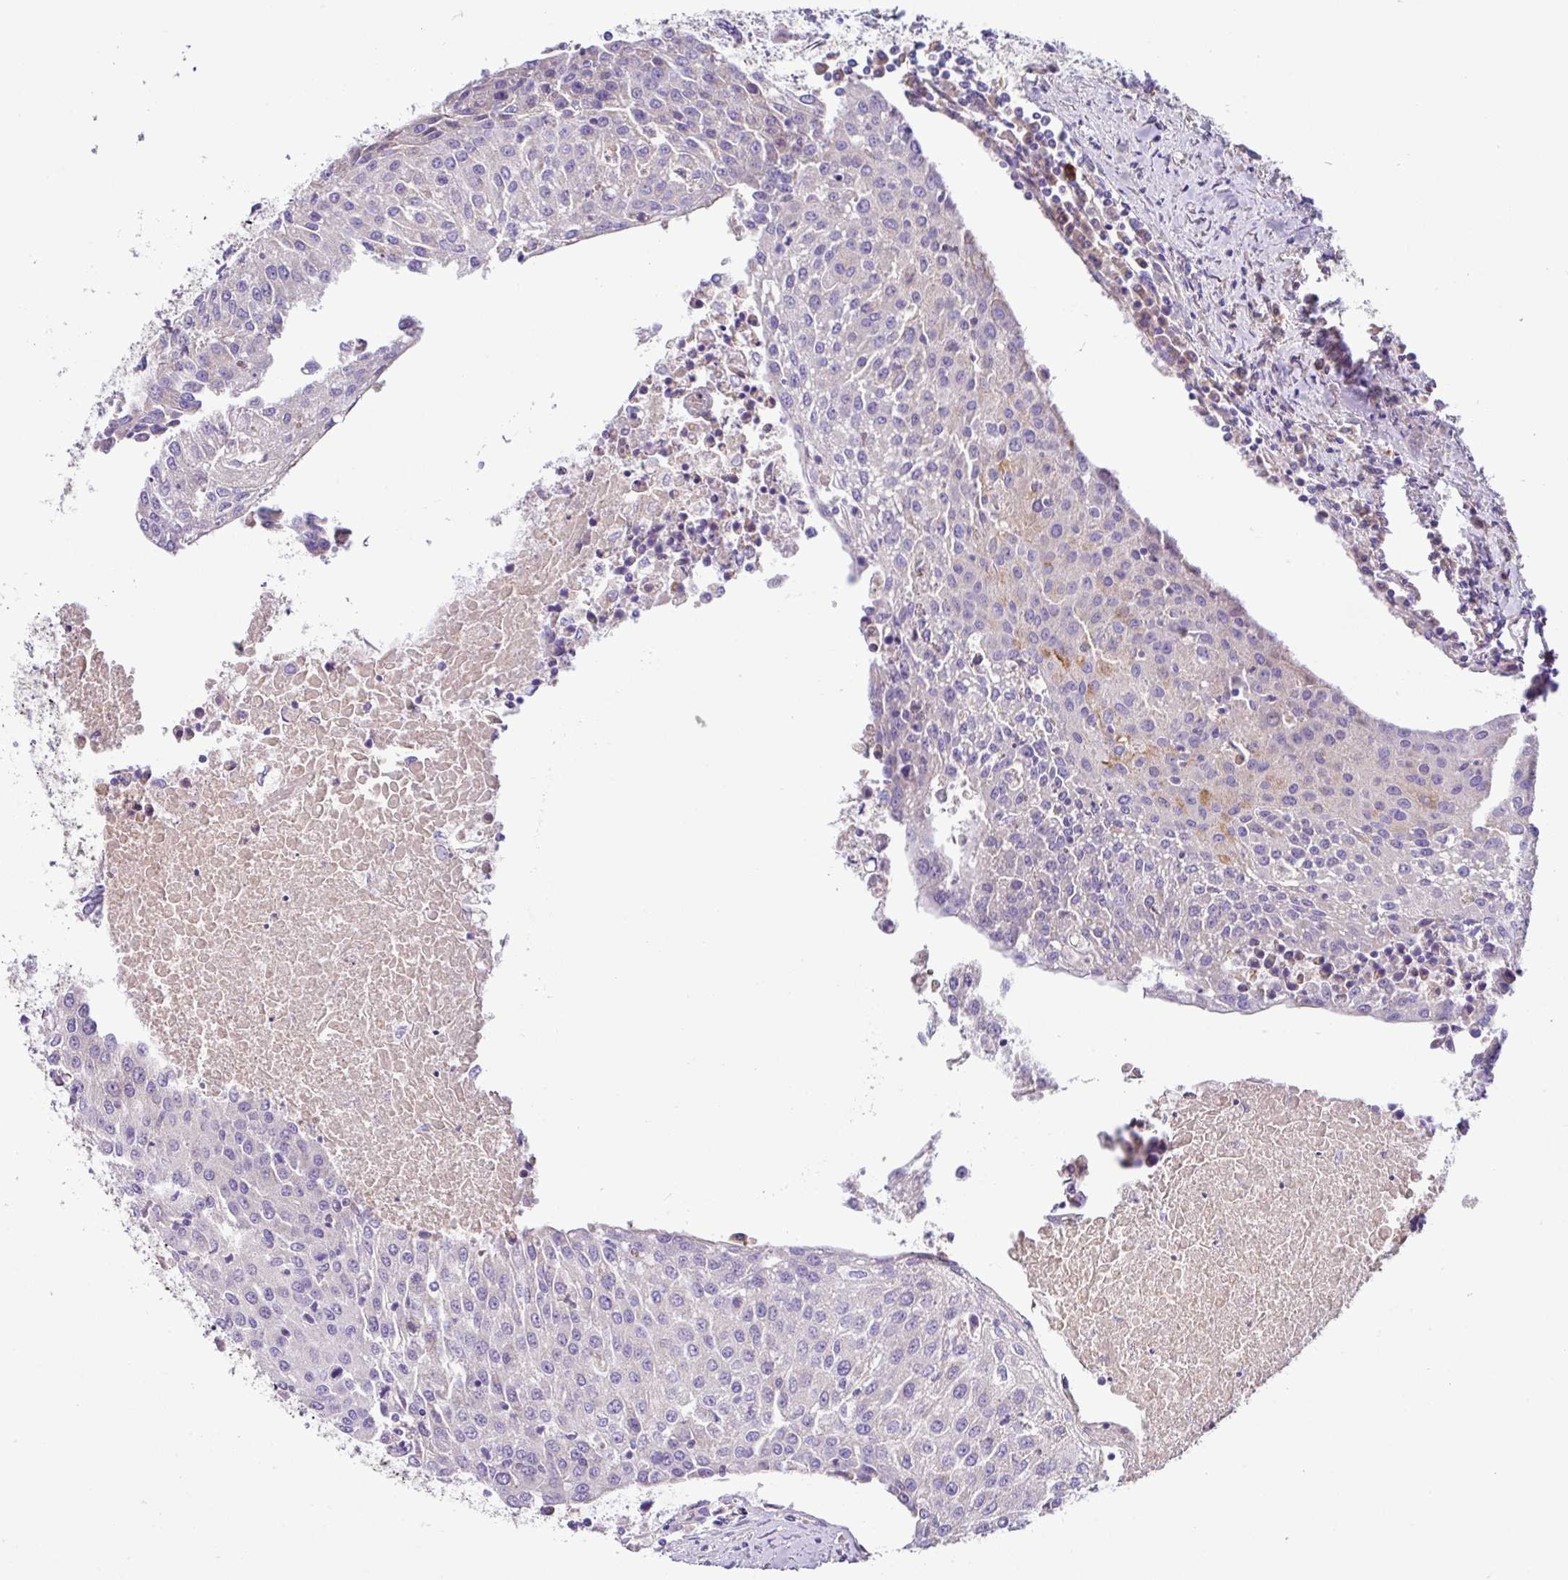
{"staining": {"intensity": "negative", "quantity": "none", "location": "none"}, "tissue": "urothelial cancer", "cell_type": "Tumor cells", "image_type": "cancer", "snomed": [{"axis": "morphology", "description": "Urothelial carcinoma, High grade"}, {"axis": "topography", "description": "Urinary bladder"}], "caption": "High power microscopy image of an IHC photomicrograph of urothelial carcinoma (high-grade), revealing no significant staining in tumor cells.", "gene": "CRISP3", "patient": {"sex": "female", "age": 85}}